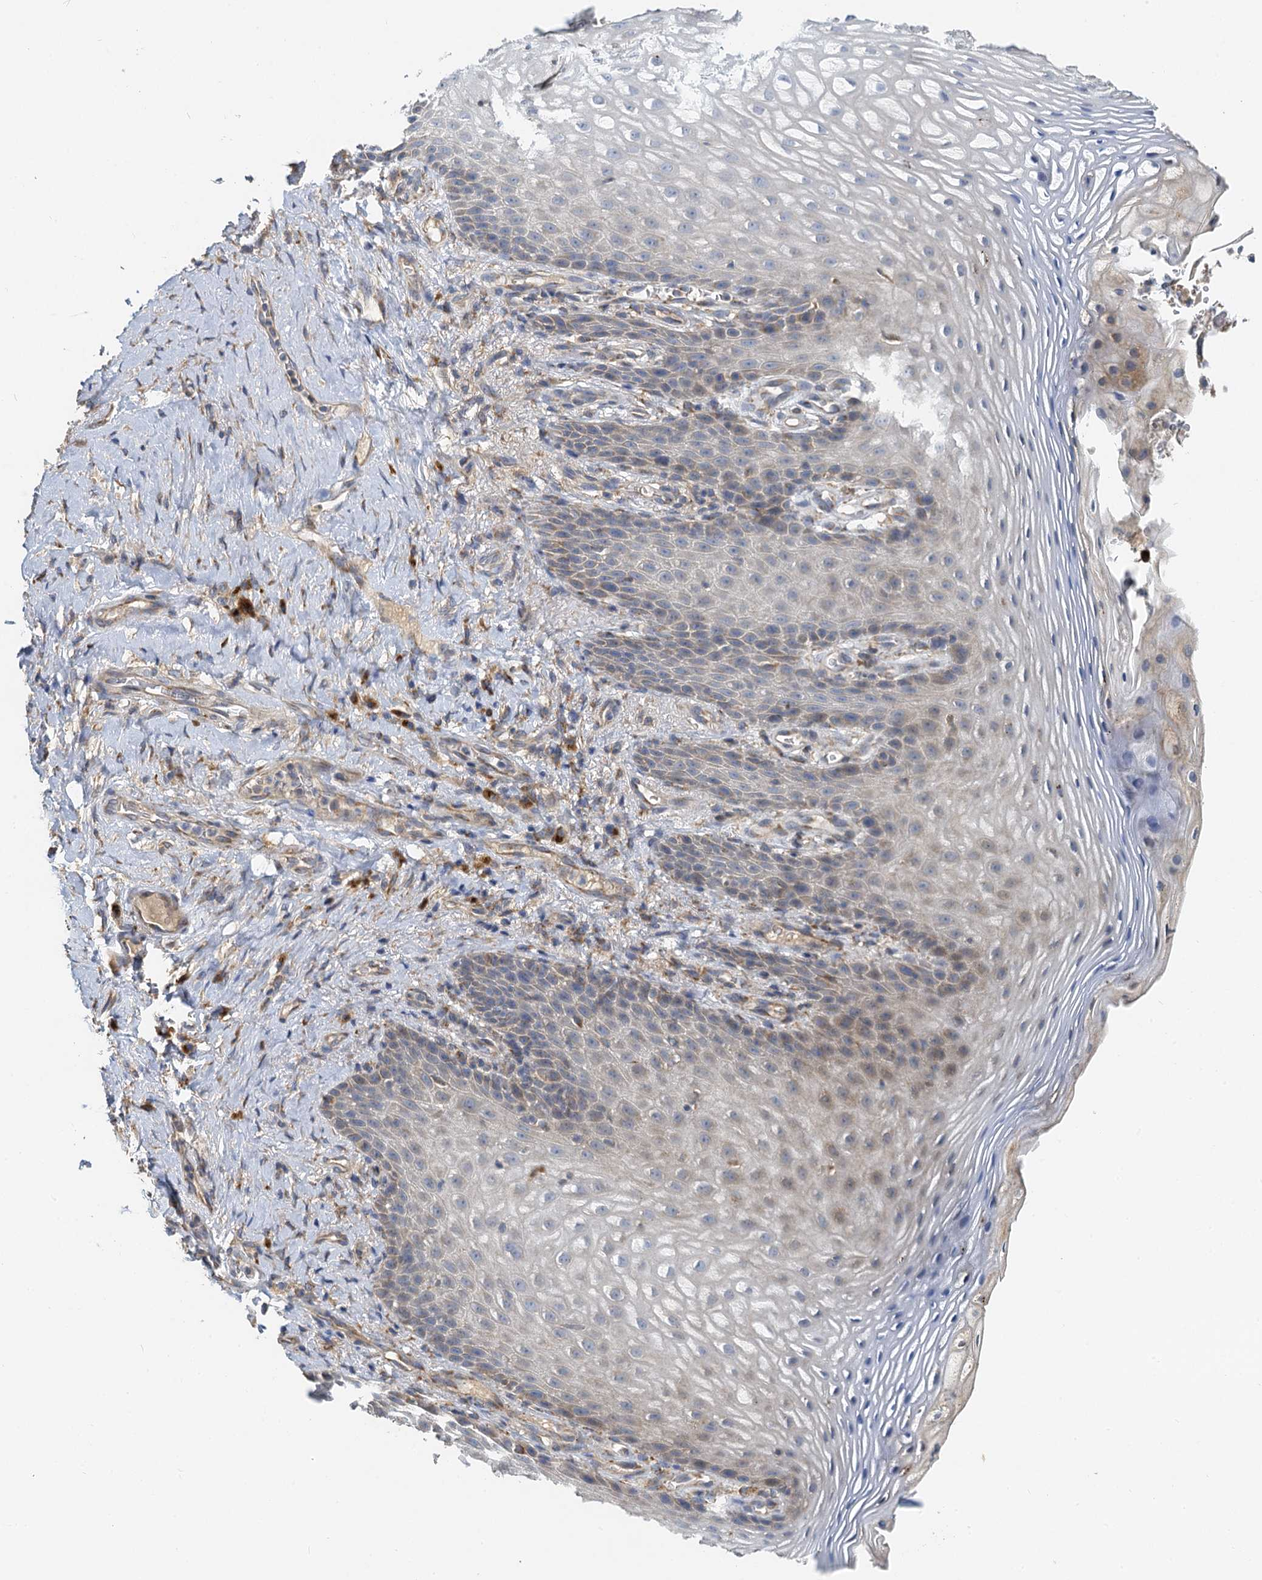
{"staining": {"intensity": "weak", "quantity": "<25%", "location": "cytoplasmic/membranous"}, "tissue": "vagina", "cell_type": "Squamous epithelial cells", "image_type": "normal", "snomed": [{"axis": "morphology", "description": "Normal tissue, NOS"}, {"axis": "topography", "description": "Vagina"}], "caption": "Immunohistochemistry (IHC) of benign vagina displays no positivity in squamous epithelial cells. The staining was performed using DAB to visualize the protein expression in brown, while the nuclei were stained in blue with hematoxylin (Magnification: 20x).", "gene": "NKAPD1", "patient": {"sex": "female", "age": 60}}